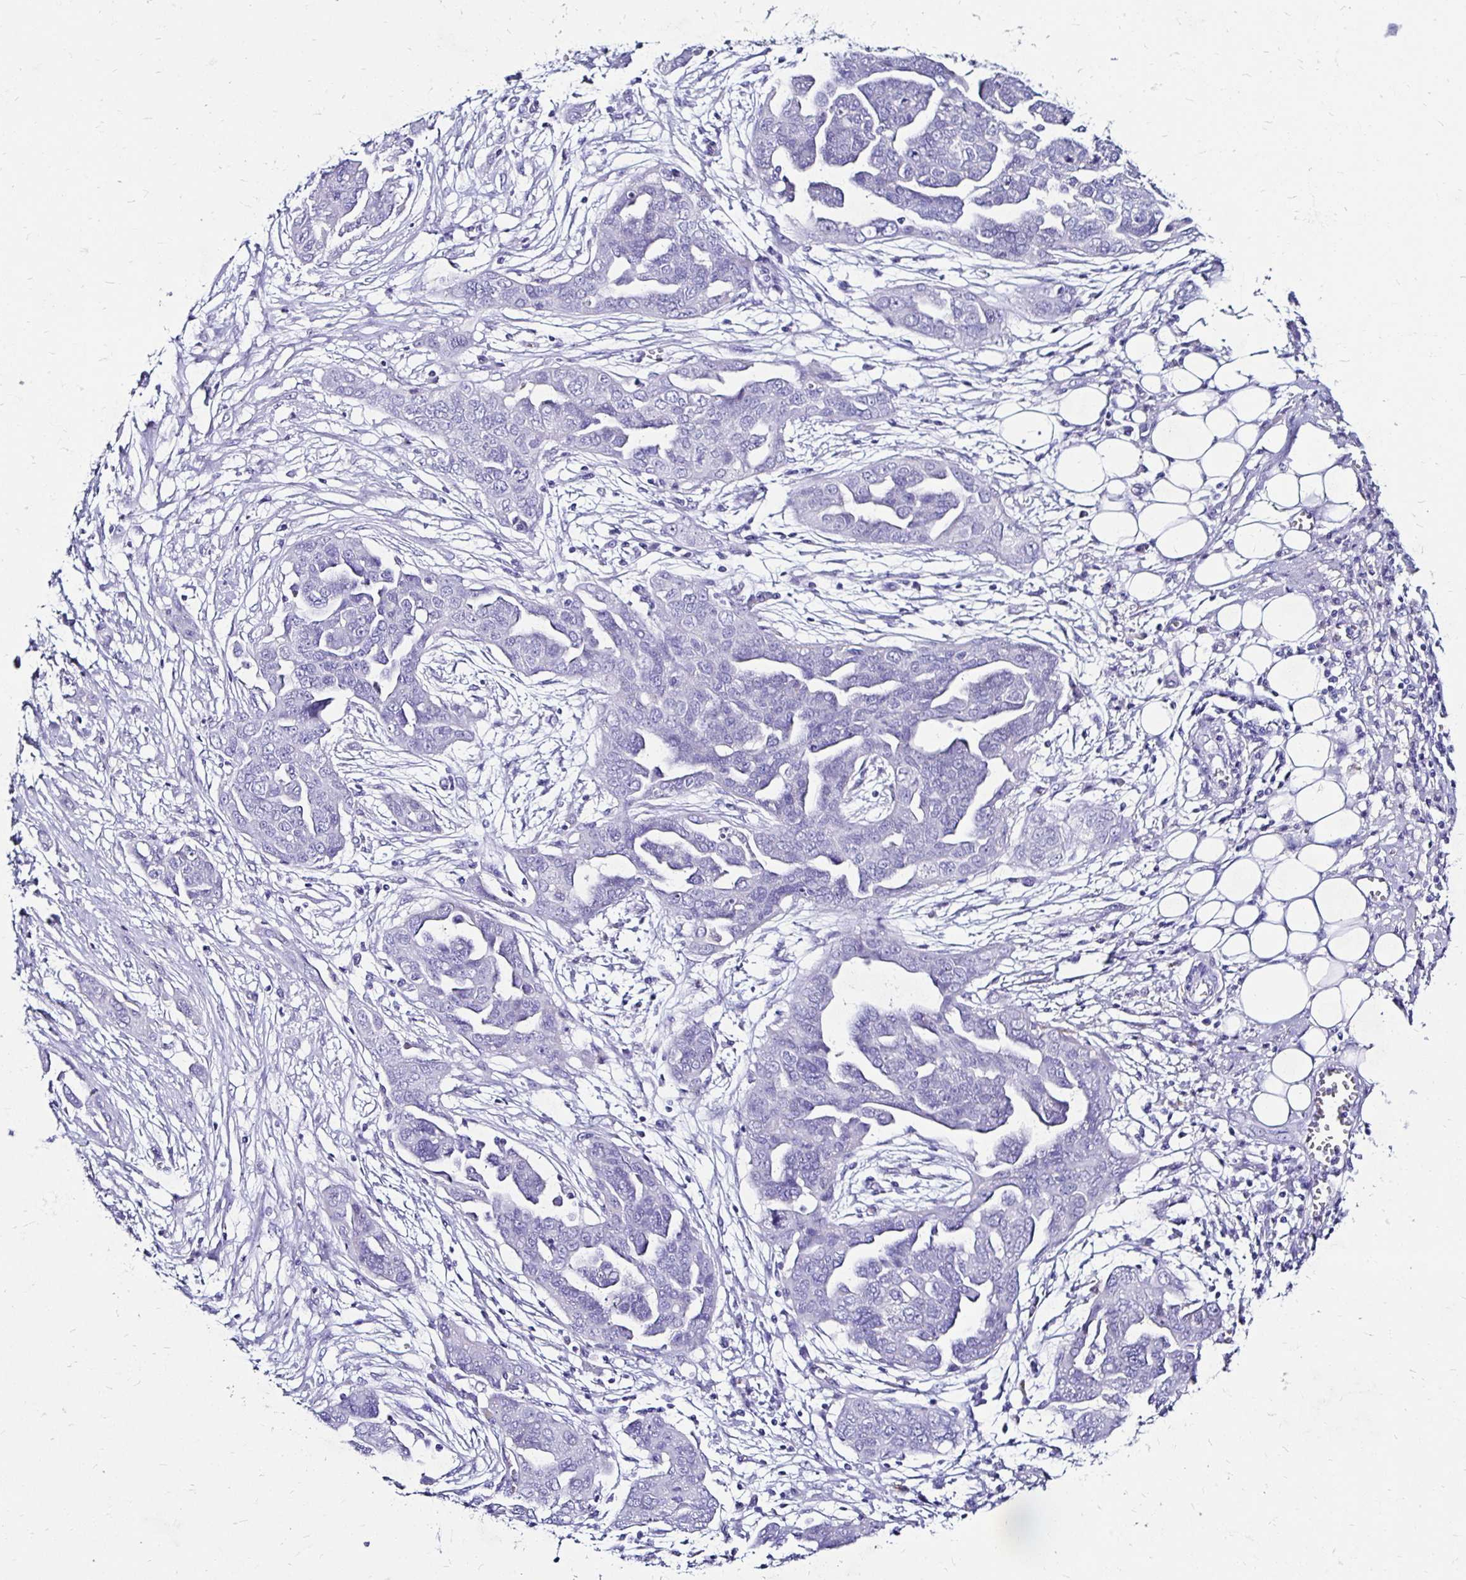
{"staining": {"intensity": "negative", "quantity": "none", "location": "none"}, "tissue": "ovarian cancer", "cell_type": "Tumor cells", "image_type": "cancer", "snomed": [{"axis": "morphology", "description": "Cystadenocarcinoma, serous, NOS"}, {"axis": "topography", "description": "Ovary"}], "caption": "Histopathology image shows no protein positivity in tumor cells of ovarian cancer tissue.", "gene": "KCNT1", "patient": {"sex": "female", "age": 59}}